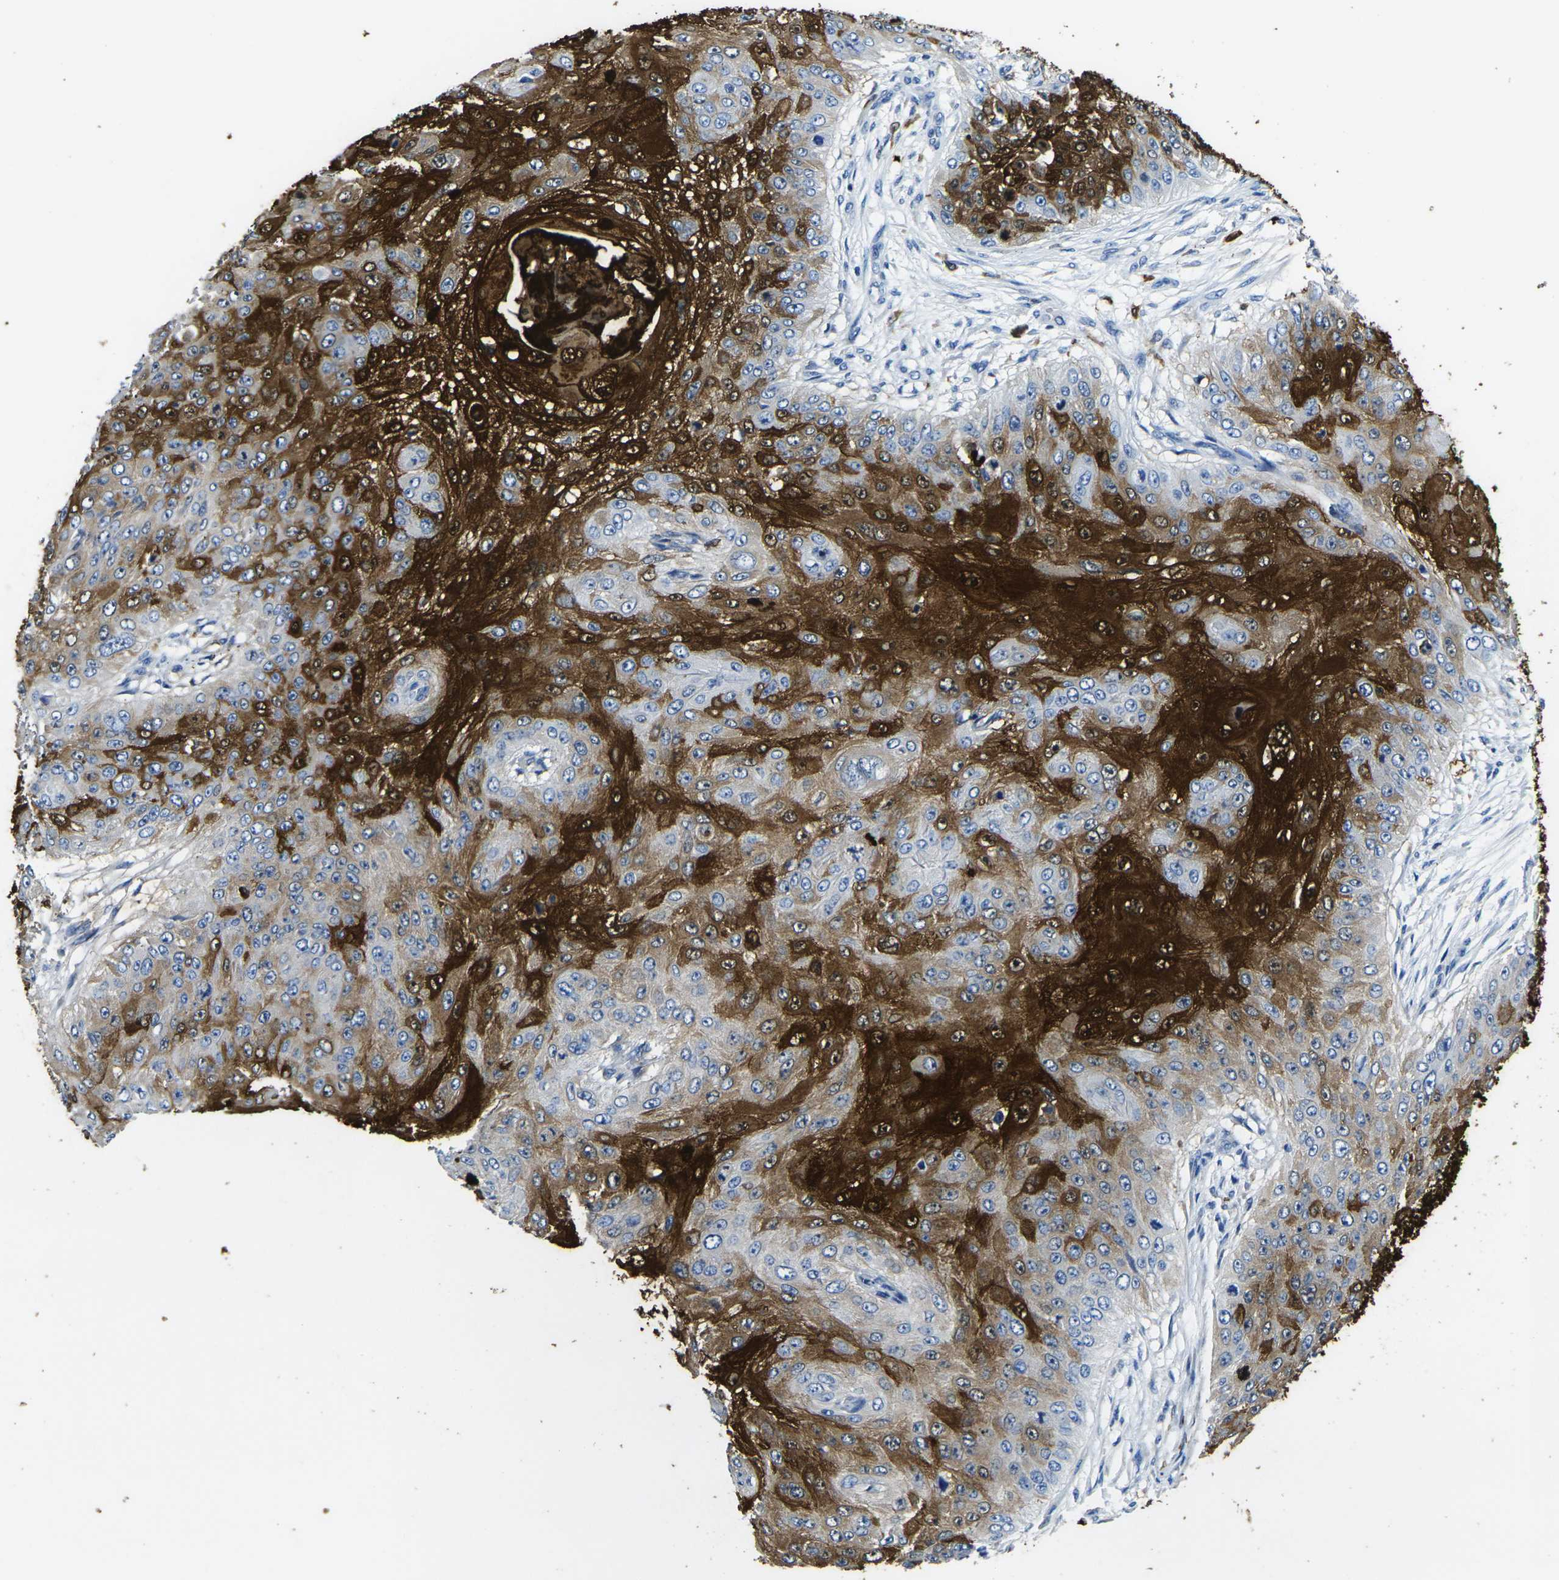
{"staining": {"intensity": "strong", "quantity": "25%-75%", "location": "cytoplasmic/membranous,nuclear"}, "tissue": "skin cancer", "cell_type": "Tumor cells", "image_type": "cancer", "snomed": [{"axis": "morphology", "description": "Squamous cell carcinoma, NOS"}, {"axis": "topography", "description": "Skin"}], "caption": "Immunohistochemical staining of squamous cell carcinoma (skin) shows high levels of strong cytoplasmic/membranous and nuclear protein staining in approximately 25%-75% of tumor cells.", "gene": "S100A9", "patient": {"sex": "female", "age": 80}}